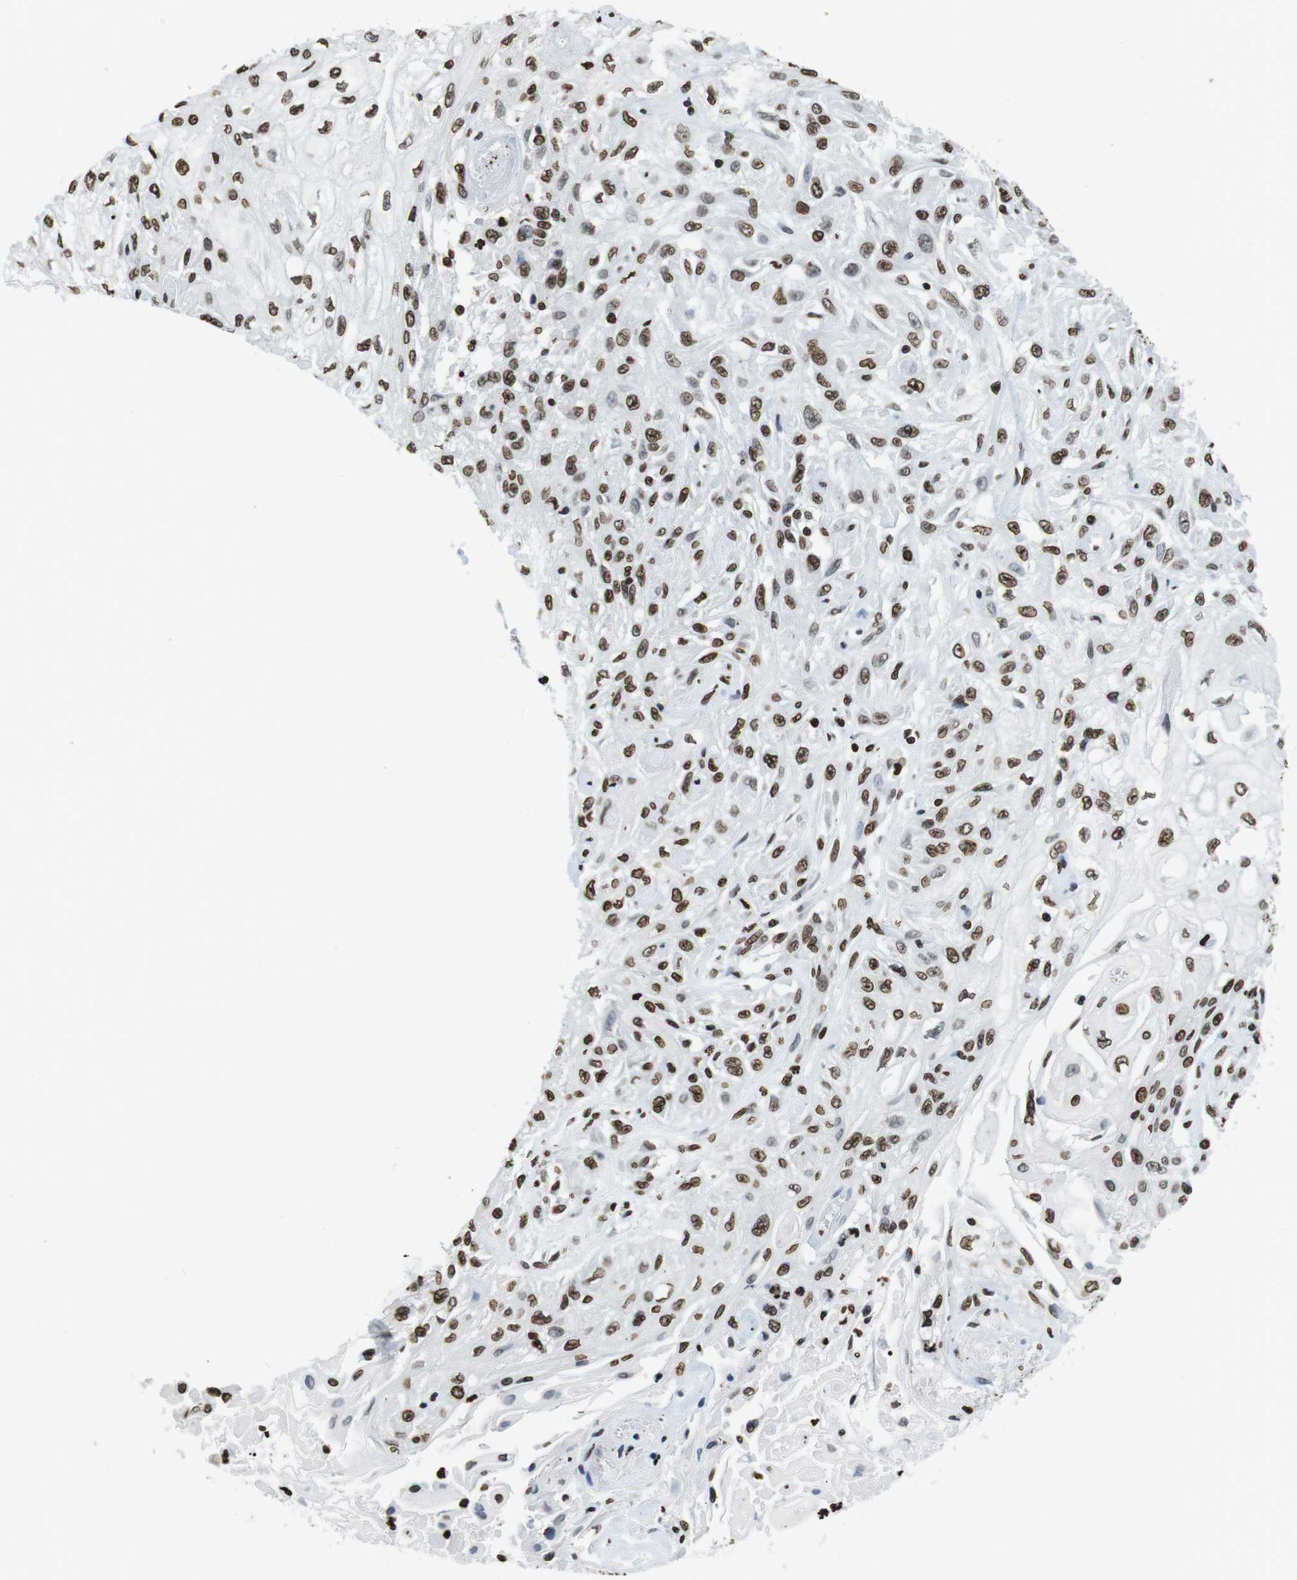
{"staining": {"intensity": "moderate", "quantity": ">75%", "location": "nuclear"}, "tissue": "skin cancer", "cell_type": "Tumor cells", "image_type": "cancer", "snomed": [{"axis": "morphology", "description": "Squamous cell carcinoma, NOS"}, {"axis": "topography", "description": "Skin"}], "caption": "The immunohistochemical stain highlights moderate nuclear expression in tumor cells of skin squamous cell carcinoma tissue. (DAB = brown stain, brightfield microscopy at high magnification).", "gene": "BSX", "patient": {"sex": "male", "age": 75}}